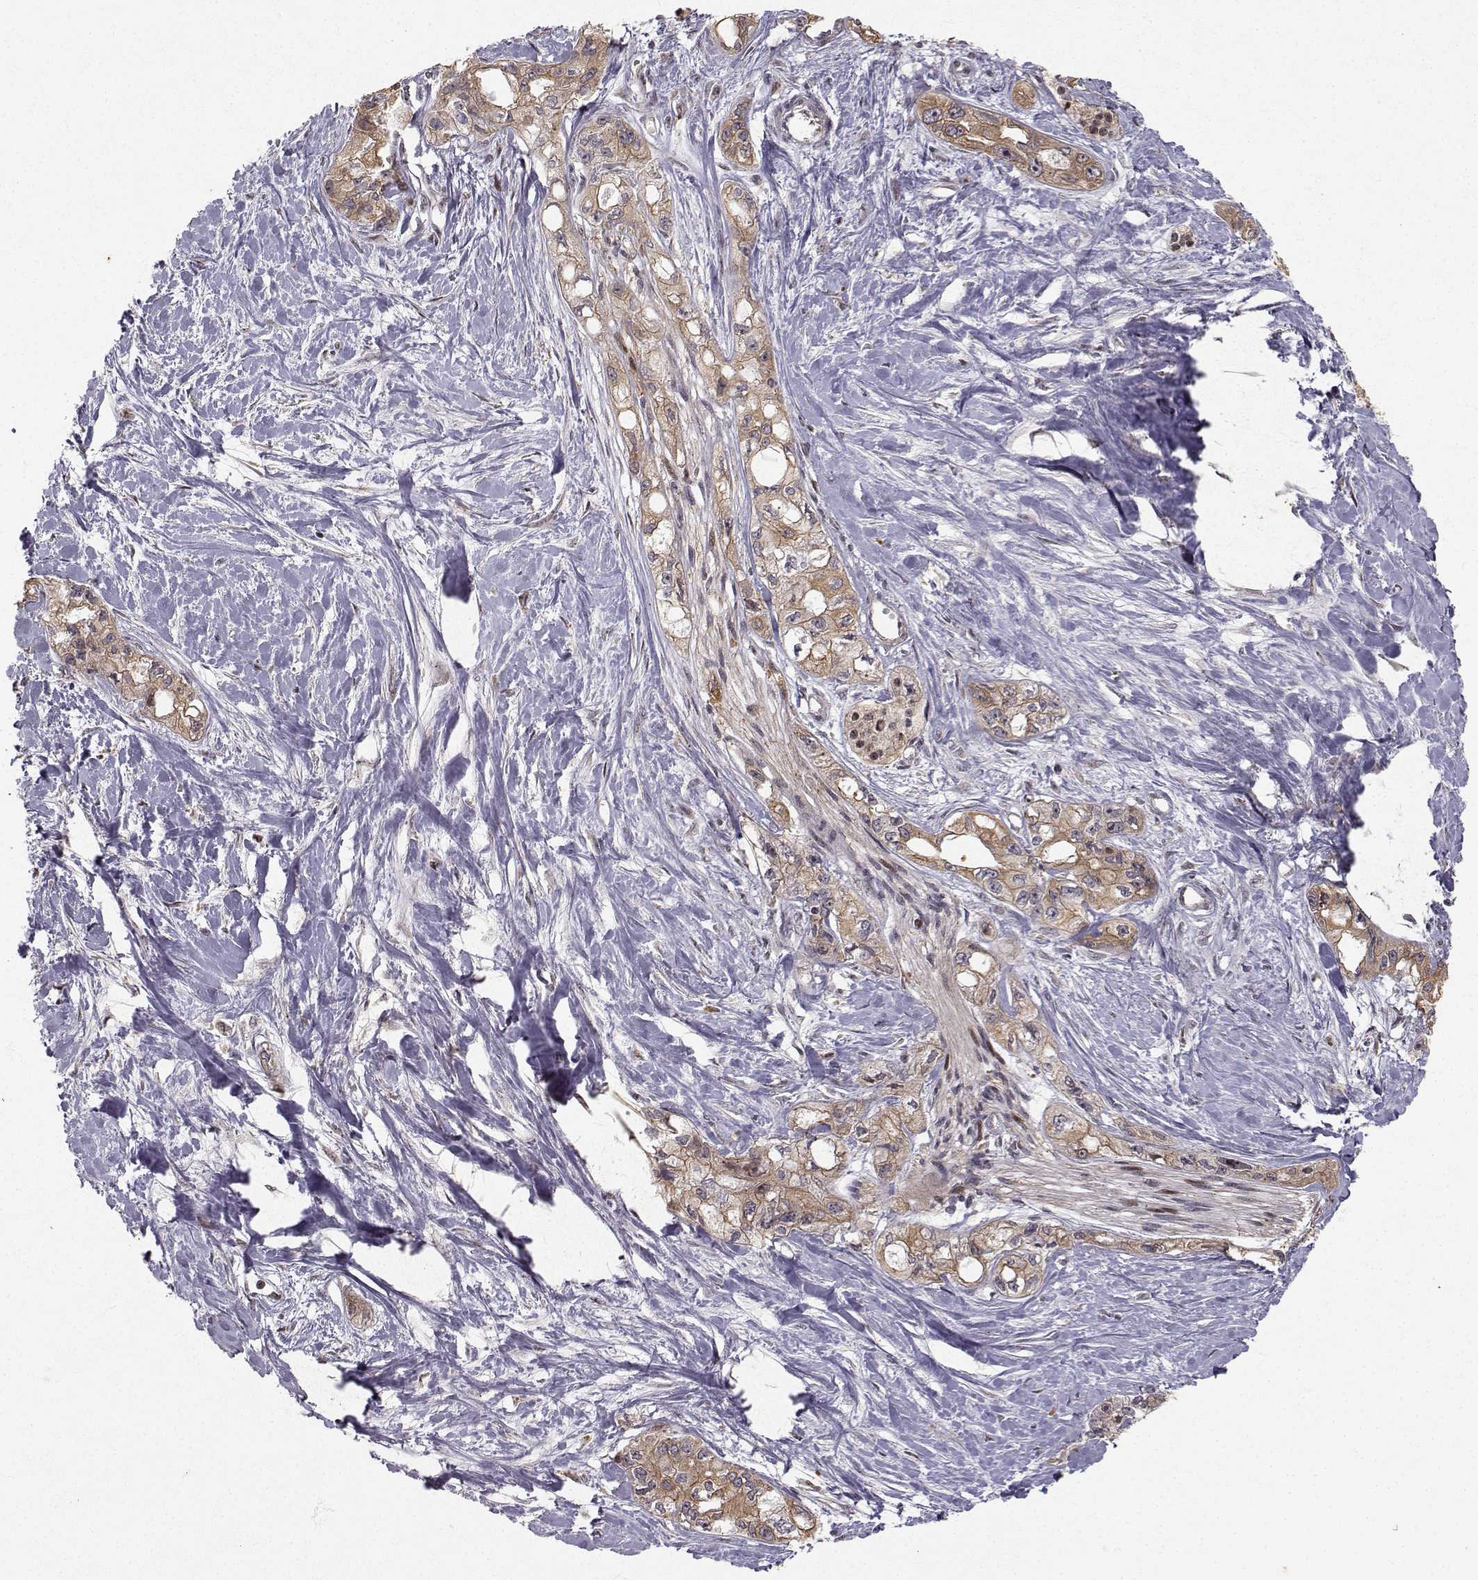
{"staining": {"intensity": "moderate", "quantity": "25%-75%", "location": "cytoplasmic/membranous"}, "tissue": "pancreatic cancer", "cell_type": "Tumor cells", "image_type": "cancer", "snomed": [{"axis": "morphology", "description": "Adenocarcinoma, NOS"}, {"axis": "topography", "description": "Pancreas"}], "caption": "Pancreatic adenocarcinoma tissue shows moderate cytoplasmic/membranous staining in approximately 25%-75% of tumor cells", "gene": "APC", "patient": {"sex": "female", "age": 50}}